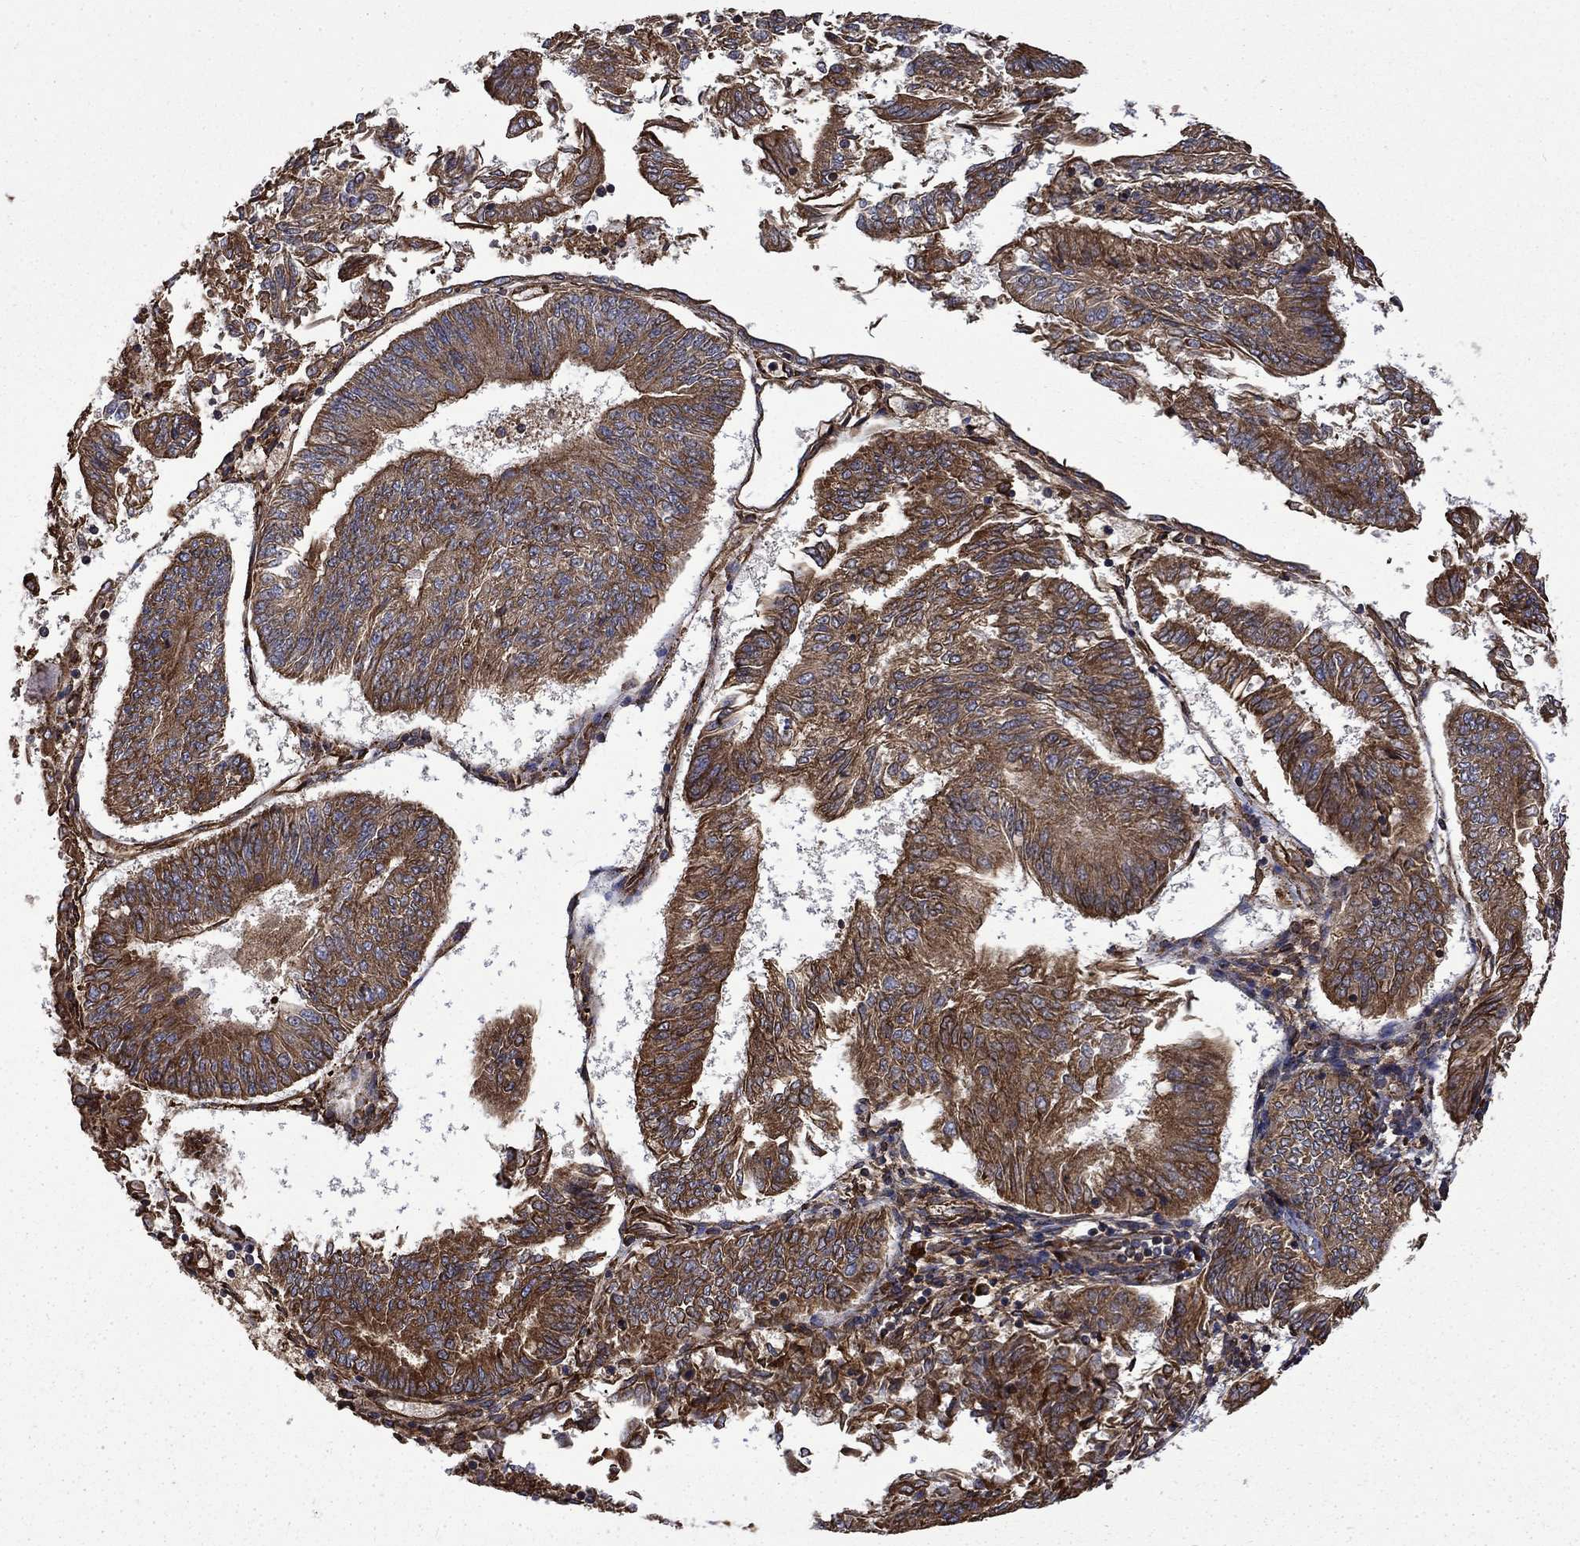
{"staining": {"intensity": "moderate", "quantity": ">75%", "location": "cytoplasmic/membranous"}, "tissue": "endometrial cancer", "cell_type": "Tumor cells", "image_type": "cancer", "snomed": [{"axis": "morphology", "description": "Adenocarcinoma, NOS"}, {"axis": "topography", "description": "Endometrium"}], "caption": "A micrograph showing moderate cytoplasmic/membranous expression in approximately >75% of tumor cells in endometrial cancer, as visualized by brown immunohistochemical staining.", "gene": "CUTC", "patient": {"sex": "female", "age": 58}}